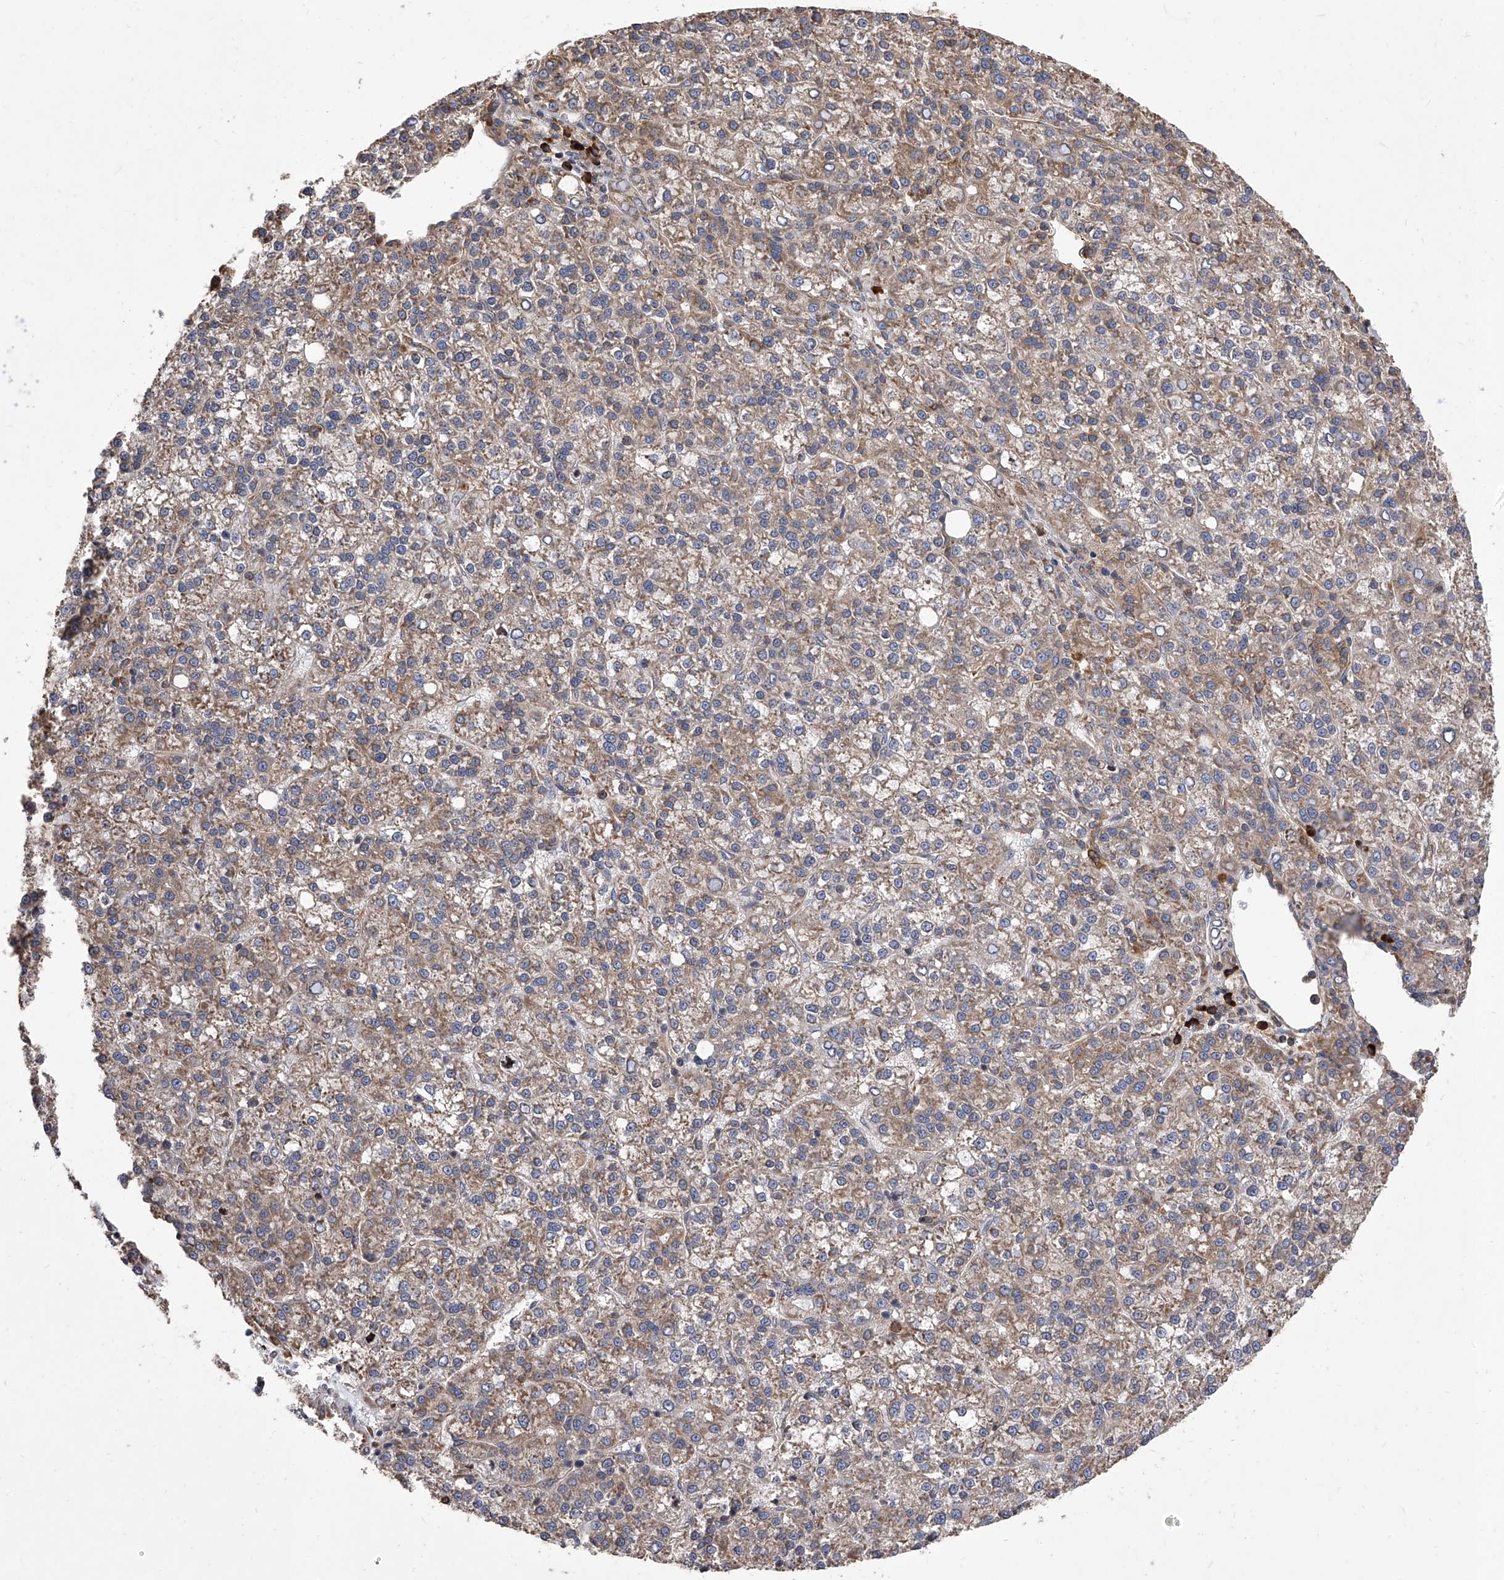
{"staining": {"intensity": "weak", "quantity": ">75%", "location": "cytoplasmic/membranous"}, "tissue": "liver cancer", "cell_type": "Tumor cells", "image_type": "cancer", "snomed": [{"axis": "morphology", "description": "Carcinoma, Hepatocellular, NOS"}, {"axis": "topography", "description": "Liver"}], "caption": "Hepatocellular carcinoma (liver) stained for a protein (brown) shows weak cytoplasmic/membranous positive staining in approximately >75% of tumor cells.", "gene": "EIF2S2", "patient": {"sex": "female", "age": 58}}